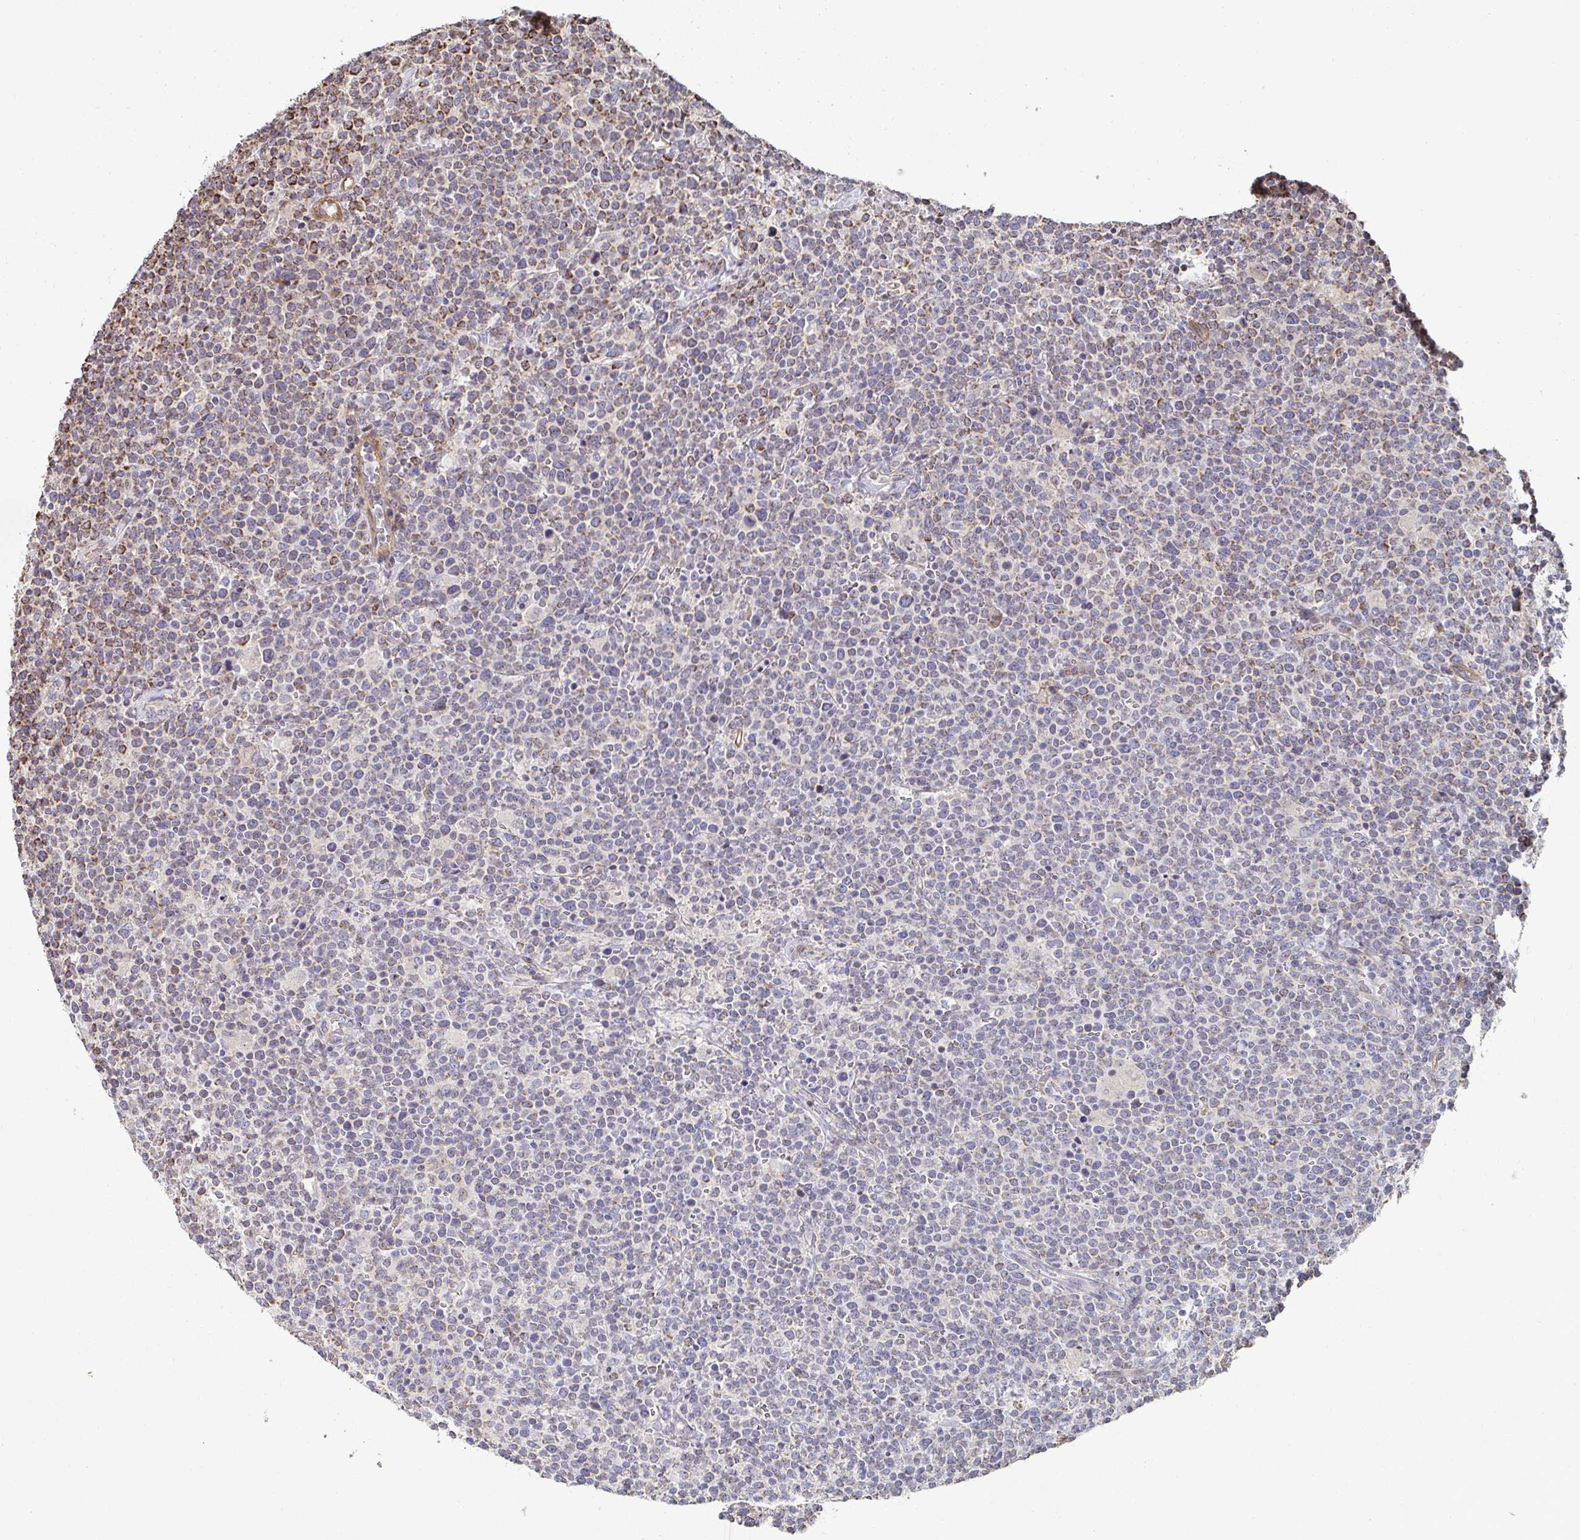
{"staining": {"intensity": "moderate", "quantity": "<25%", "location": "cytoplasmic/membranous"}, "tissue": "lymphoma", "cell_type": "Tumor cells", "image_type": "cancer", "snomed": [{"axis": "morphology", "description": "Malignant lymphoma, non-Hodgkin's type, High grade"}, {"axis": "topography", "description": "Lymph node"}], "caption": "This photomicrograph displays immunohistochemistry (IHC) staining of lymphoma, with low moderate cytoplasmic/membranous expression in about <25% of tumor cells.", "gene": "AGTPBP1", "patient": {"sex": "male", "age": 61}}